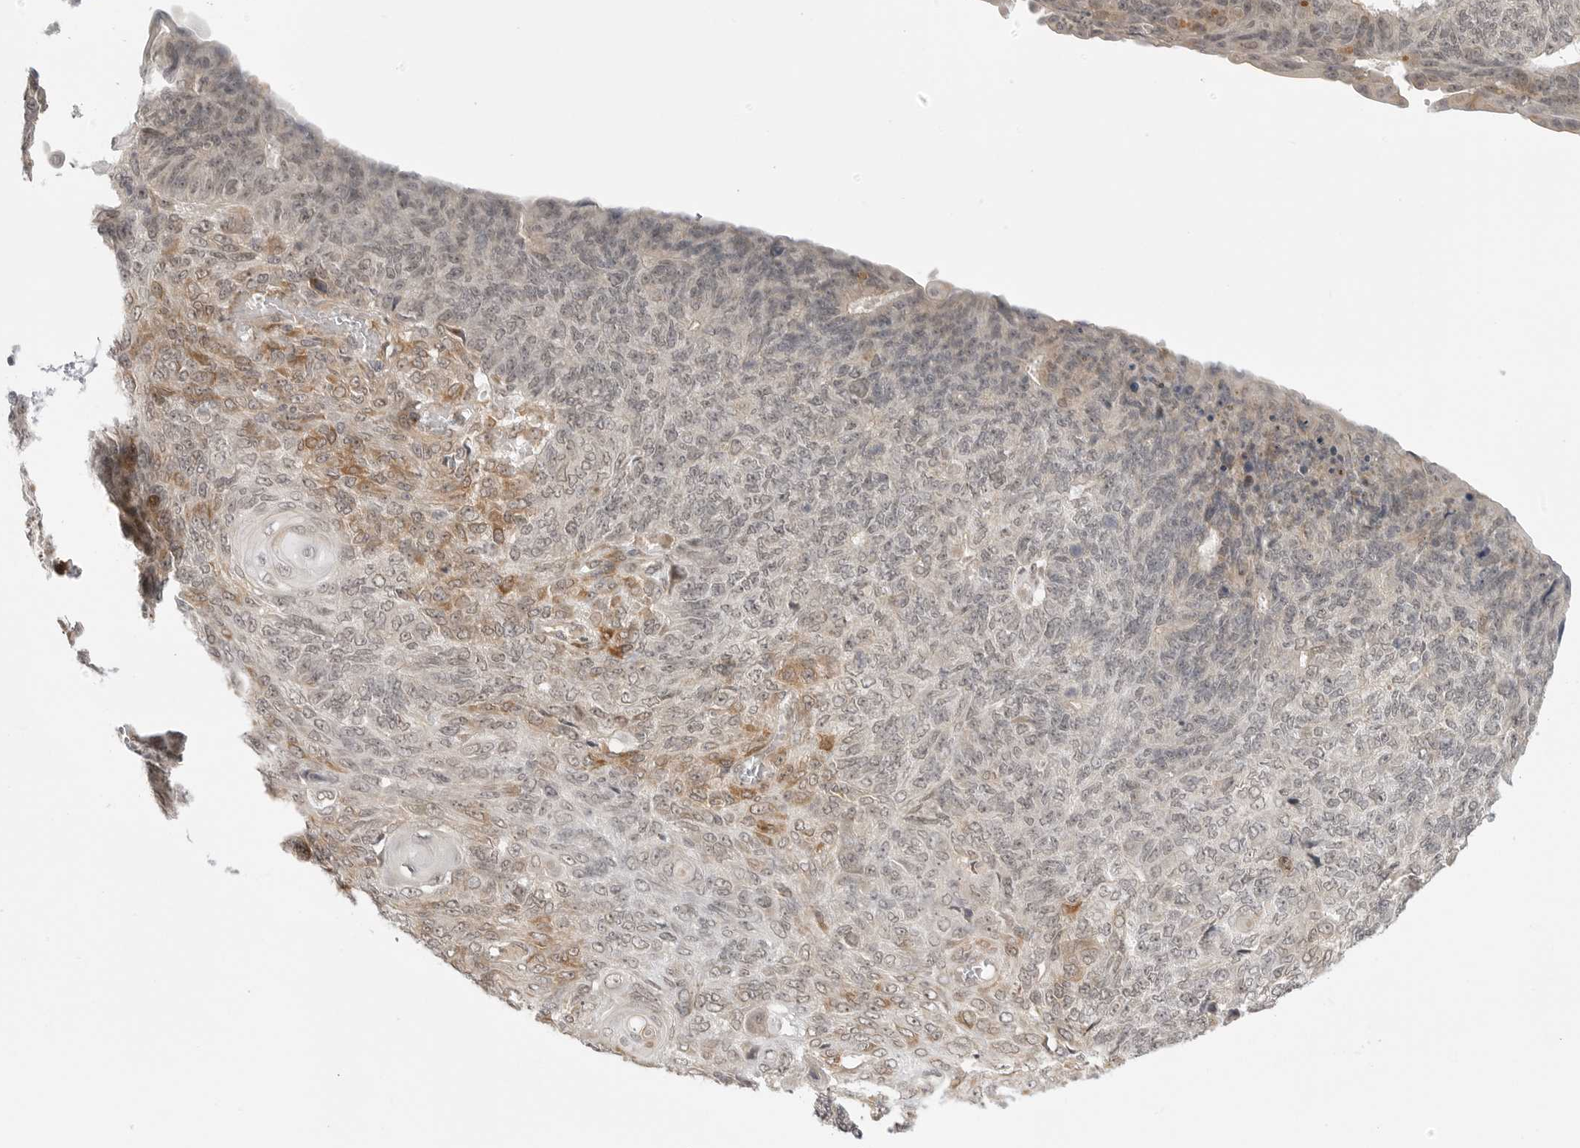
{"staining": {"intensity": "moderate", "quantity": "<25%", "location": "cytoplasmic/membranous"}, "tissue": "endometrial cancer", "cell_type": "Tumor cells", "image_type": "cancer", "snomed": [{"axis": "morphology", "description": "Adenocarcinoma, NOS"}, {"axis": "topography", "description": "Endometrium"}], "caption": "Immunohistochemical staining of endometrial cancer exhibits low levels of moderate cytoplasmic/membranous staining in about <25% of tumor cells.", "gene": "KALRN", "patient": {"sex": "female", "age": 32}}